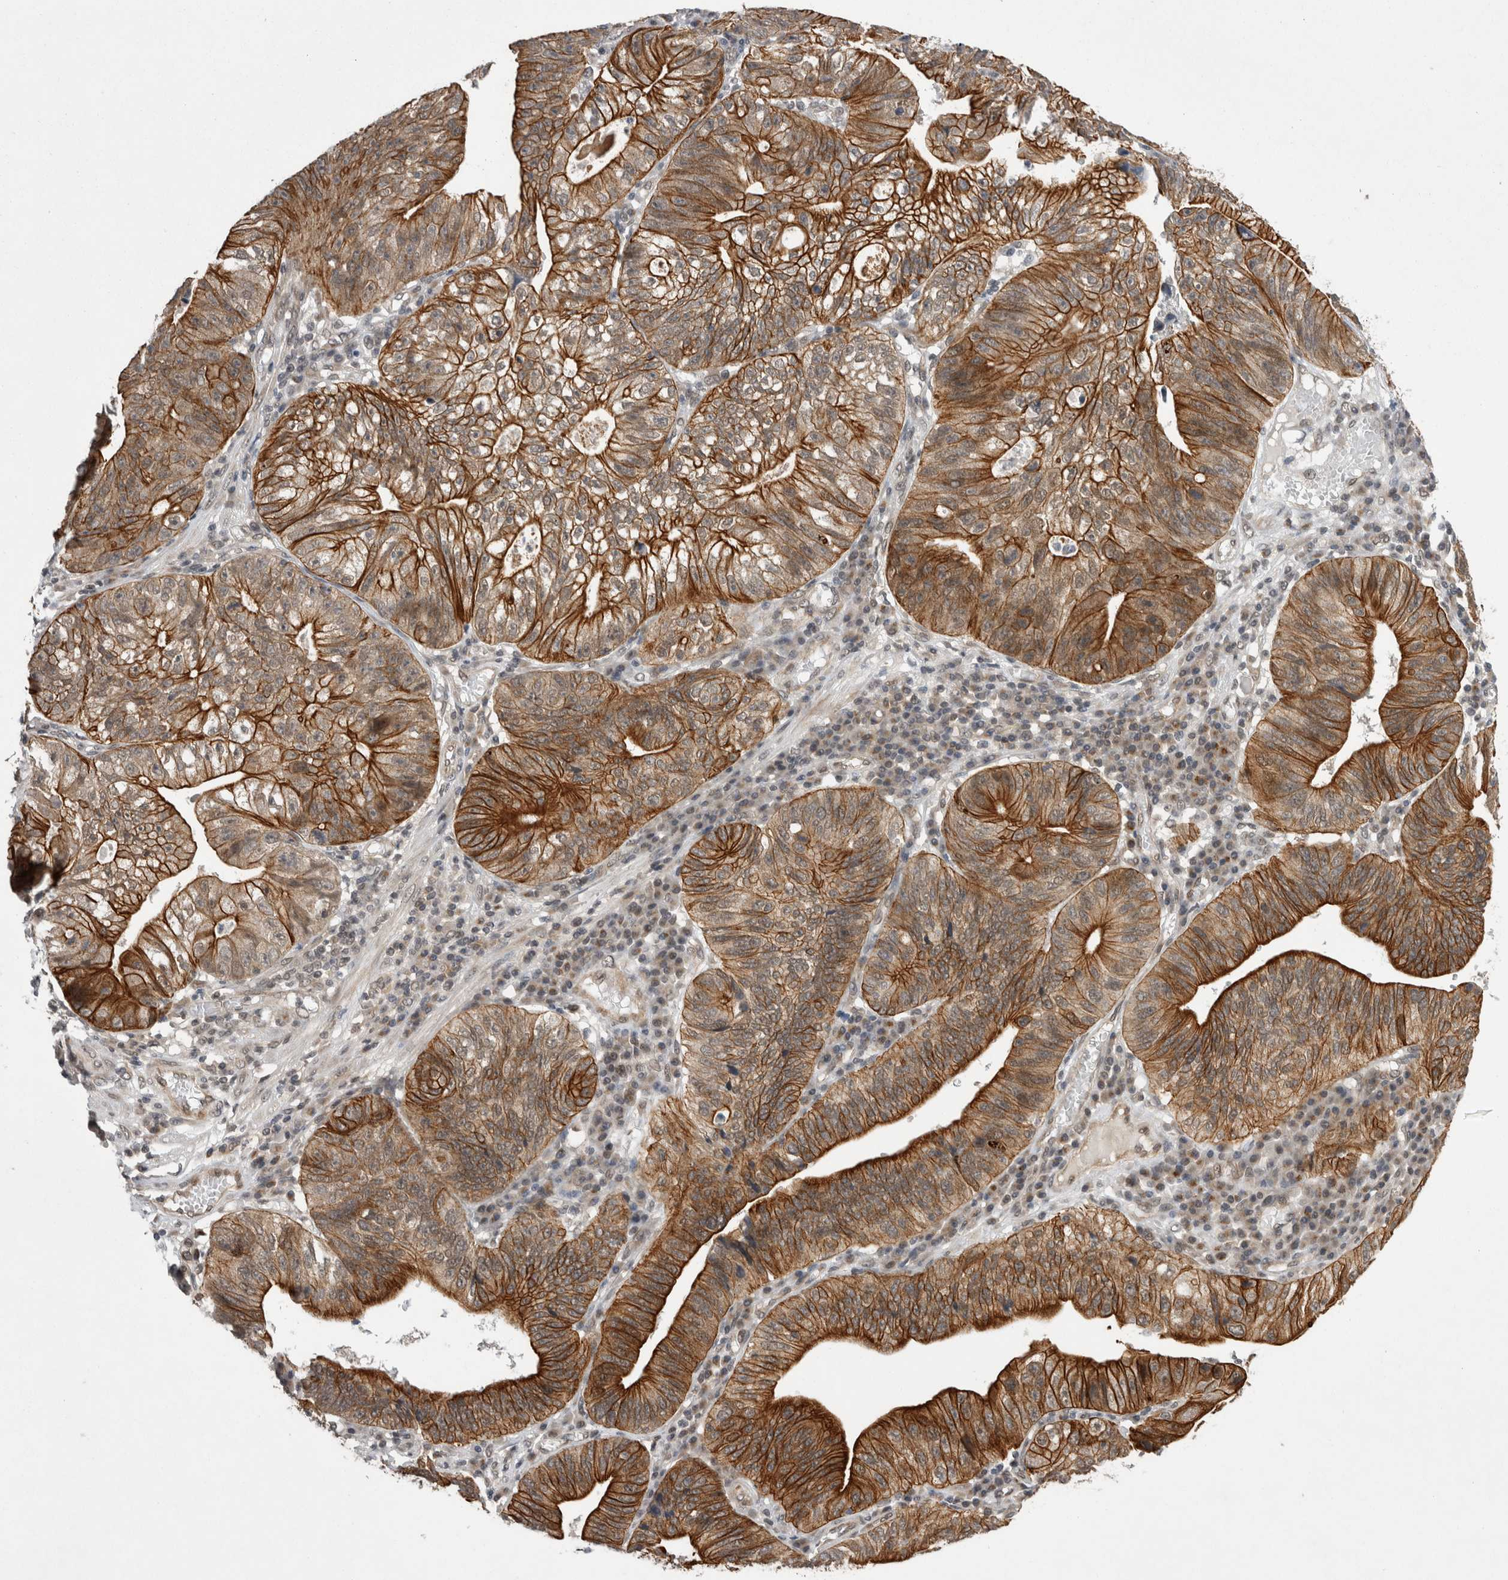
{"staining": {"intensity": "strong", "quantity": ">75%", "location": "cytoplasmic/membranous"}, "tissue": "stomach cancer", "cell_type": "Tumor cells", "image_type": "cancer", "snomed": [{"axis": "morphology", "description": "Adenocarcinoma, NOS"}, {"axis": "topography", "description": "Stomach"}], "caption": "Immunohistochemistry (IHC) photomicrograph of neoplastic tissue: human stomach cancer (adenocarcinoma) stained using immunohistochemistry (IHC) displays high levels of strong protein expression localized specifically in the cytoplasmic/membranous of tumor cells, appearing as a cytoplasmic/membranous brown color.", "gene": "ZNF341", "patient": {"sex": "male", "age": 59}}